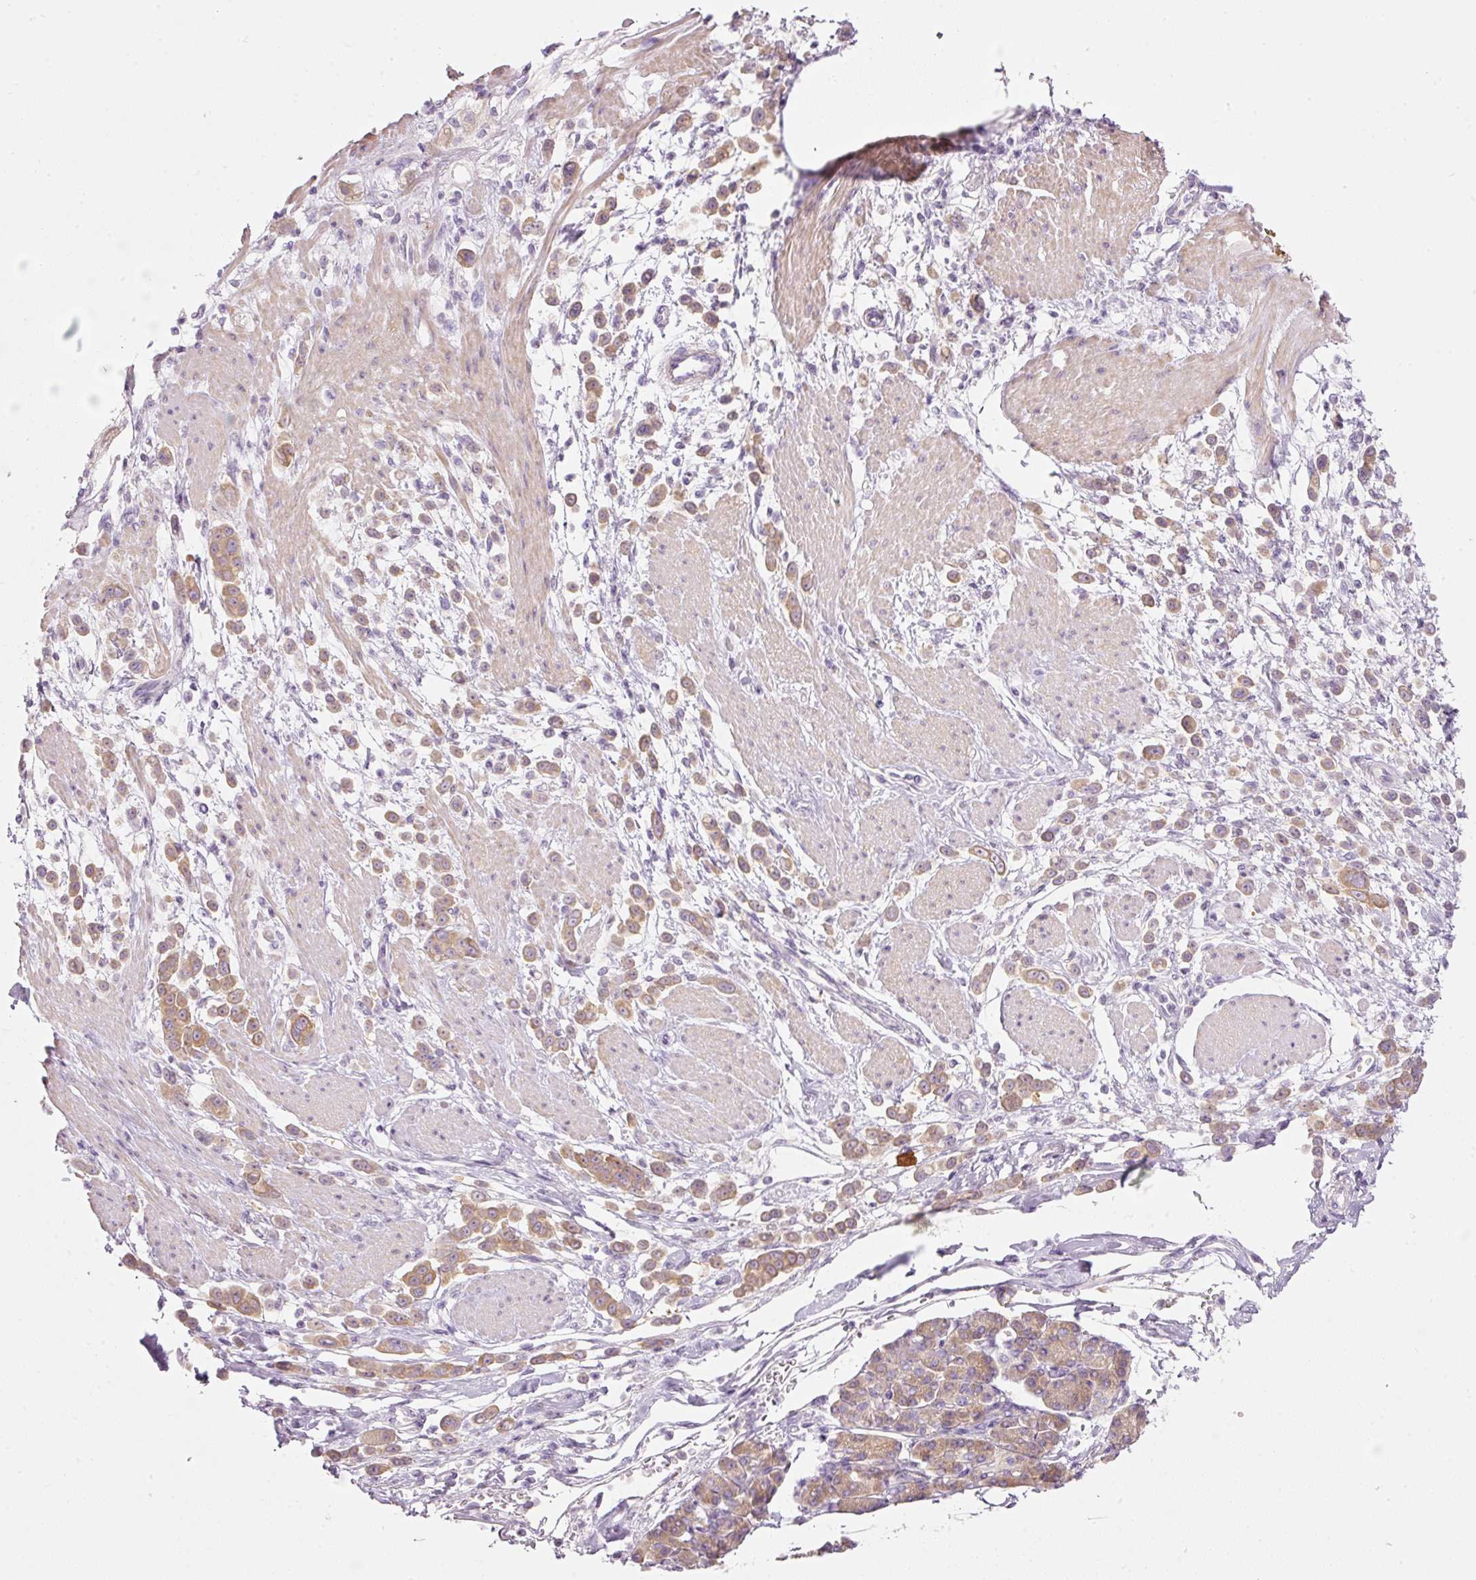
{"staining": {"intensity": "moderate", "quantity": ">75%", "location": "cytoplasmic/membranous"}, "tissue": "pancreatic cancer", "cell_type": "Tumor cells", "image_type": "cancer", "snomed": [{"axis": "morphology", "description": "Normal tissue, NOS"}, {"axis": "morphology", "description": "Adenocarcinoma, NOS"}, {"axis": "topography", "description": "Pancreas"}], "caption": "A photomicrograph showing moderate cytoplasmic/membranous staining in about >75% of tumor cells in adenocarcinoma (pancreatic), as visualized by brown immunohistochemical staining.", "gene": "PDXDC1", "patient": {"sex": "female", "age": 64}}